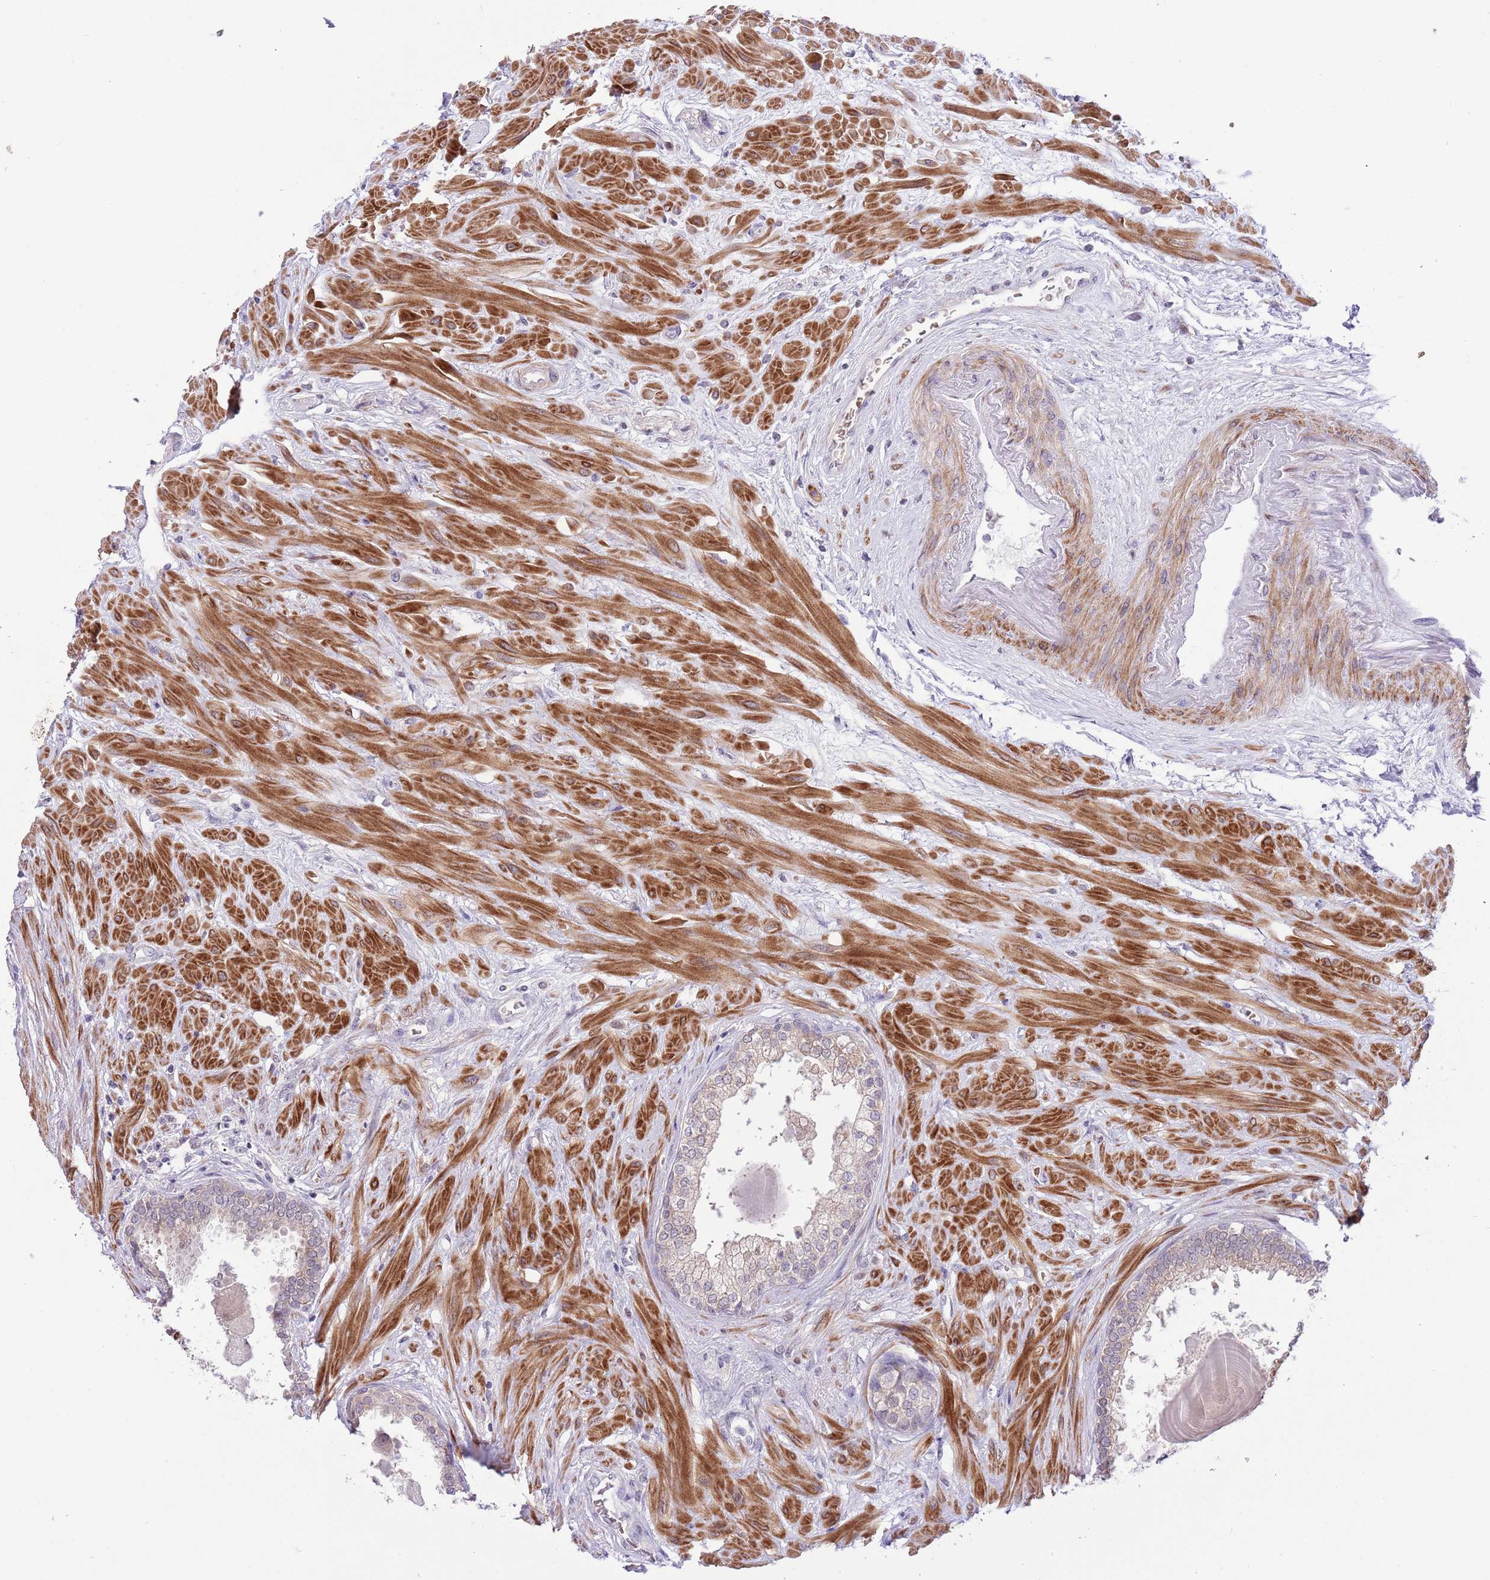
{"staining": {"intensity": "weak", "quantity": "<25%", "location": "cytoplasmic/membranous"}, "tissue": "prostate", "cell_type": "Glandular cells", "image_type": "normal", "snomed": [{"axis": "morphology", "description": "Normal tissue, NOS"}, {"axis": "topography", "description": "Prostate"}], "caption": "IHC image of benign prostate stained for a protein (brown), which exhibits no staining in glandular cells.", "gene": "GALK2", "patient": {"sex": "male", "age": 57}}